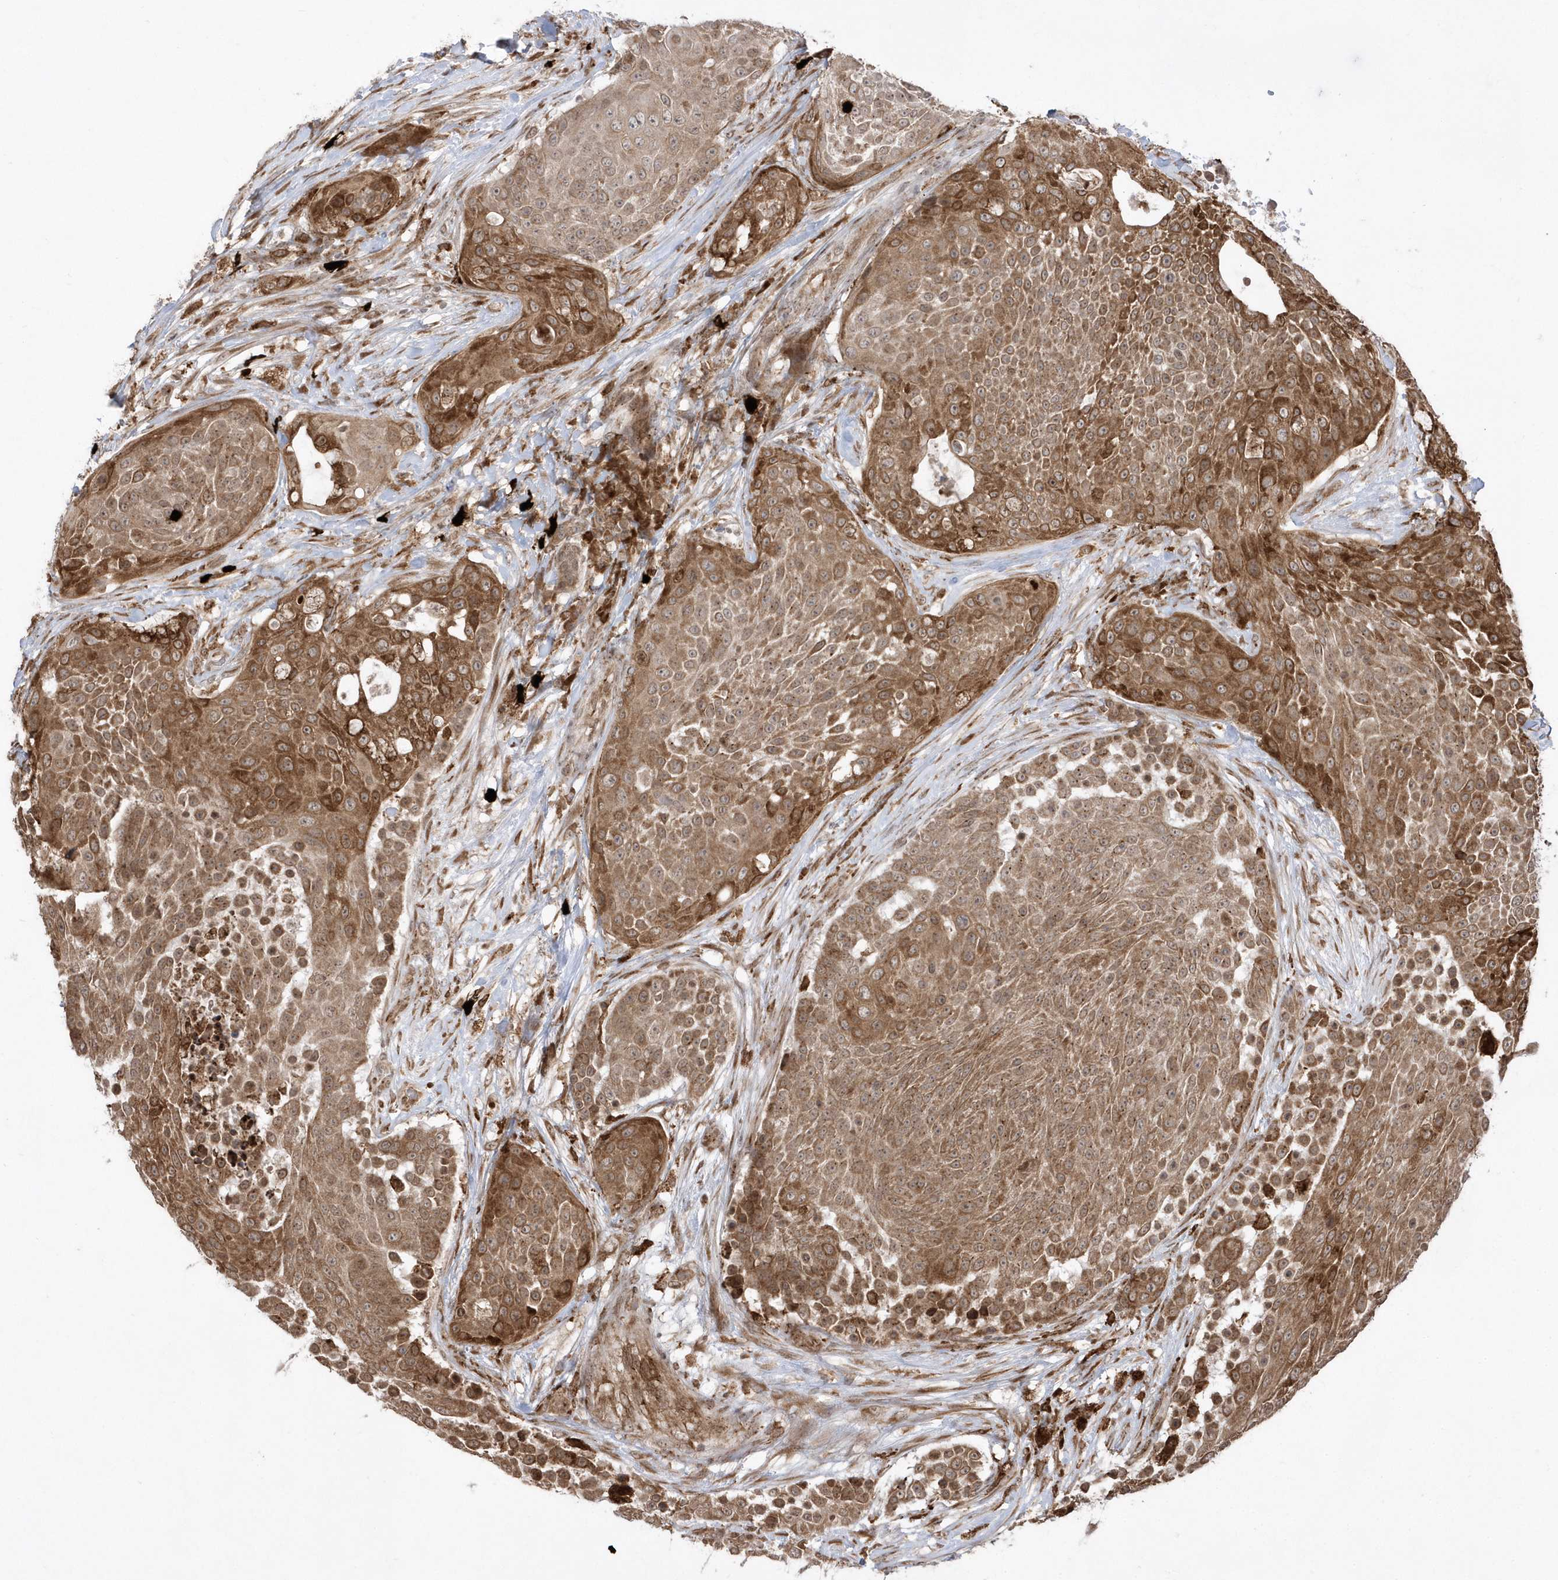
{"staining": {"intensity": "moderate", "quantity": ">75%", "location": "cytoplasmic/membranous,nuclear"}, "tissue": "urothelial cancer", "cell_type": "Tumor cells", "image_type": "cancer", "snomed": [{"axis": "morphology", "description": "Urothelial carcinoma, High grade"}, {"axis": "topography", "description": "Urinary bladder"}], "caption": "Immunohistochemistry (IHC) (DAB (3,3'-diaminobenzidine)) staining of urothelial cancer demonstrates moderate cytoplasmic/membranous and nuclear protein expression in about >75% of tumor cells.", "gene": "EPC2", "patient": {"sex": "female", "age": 63}}